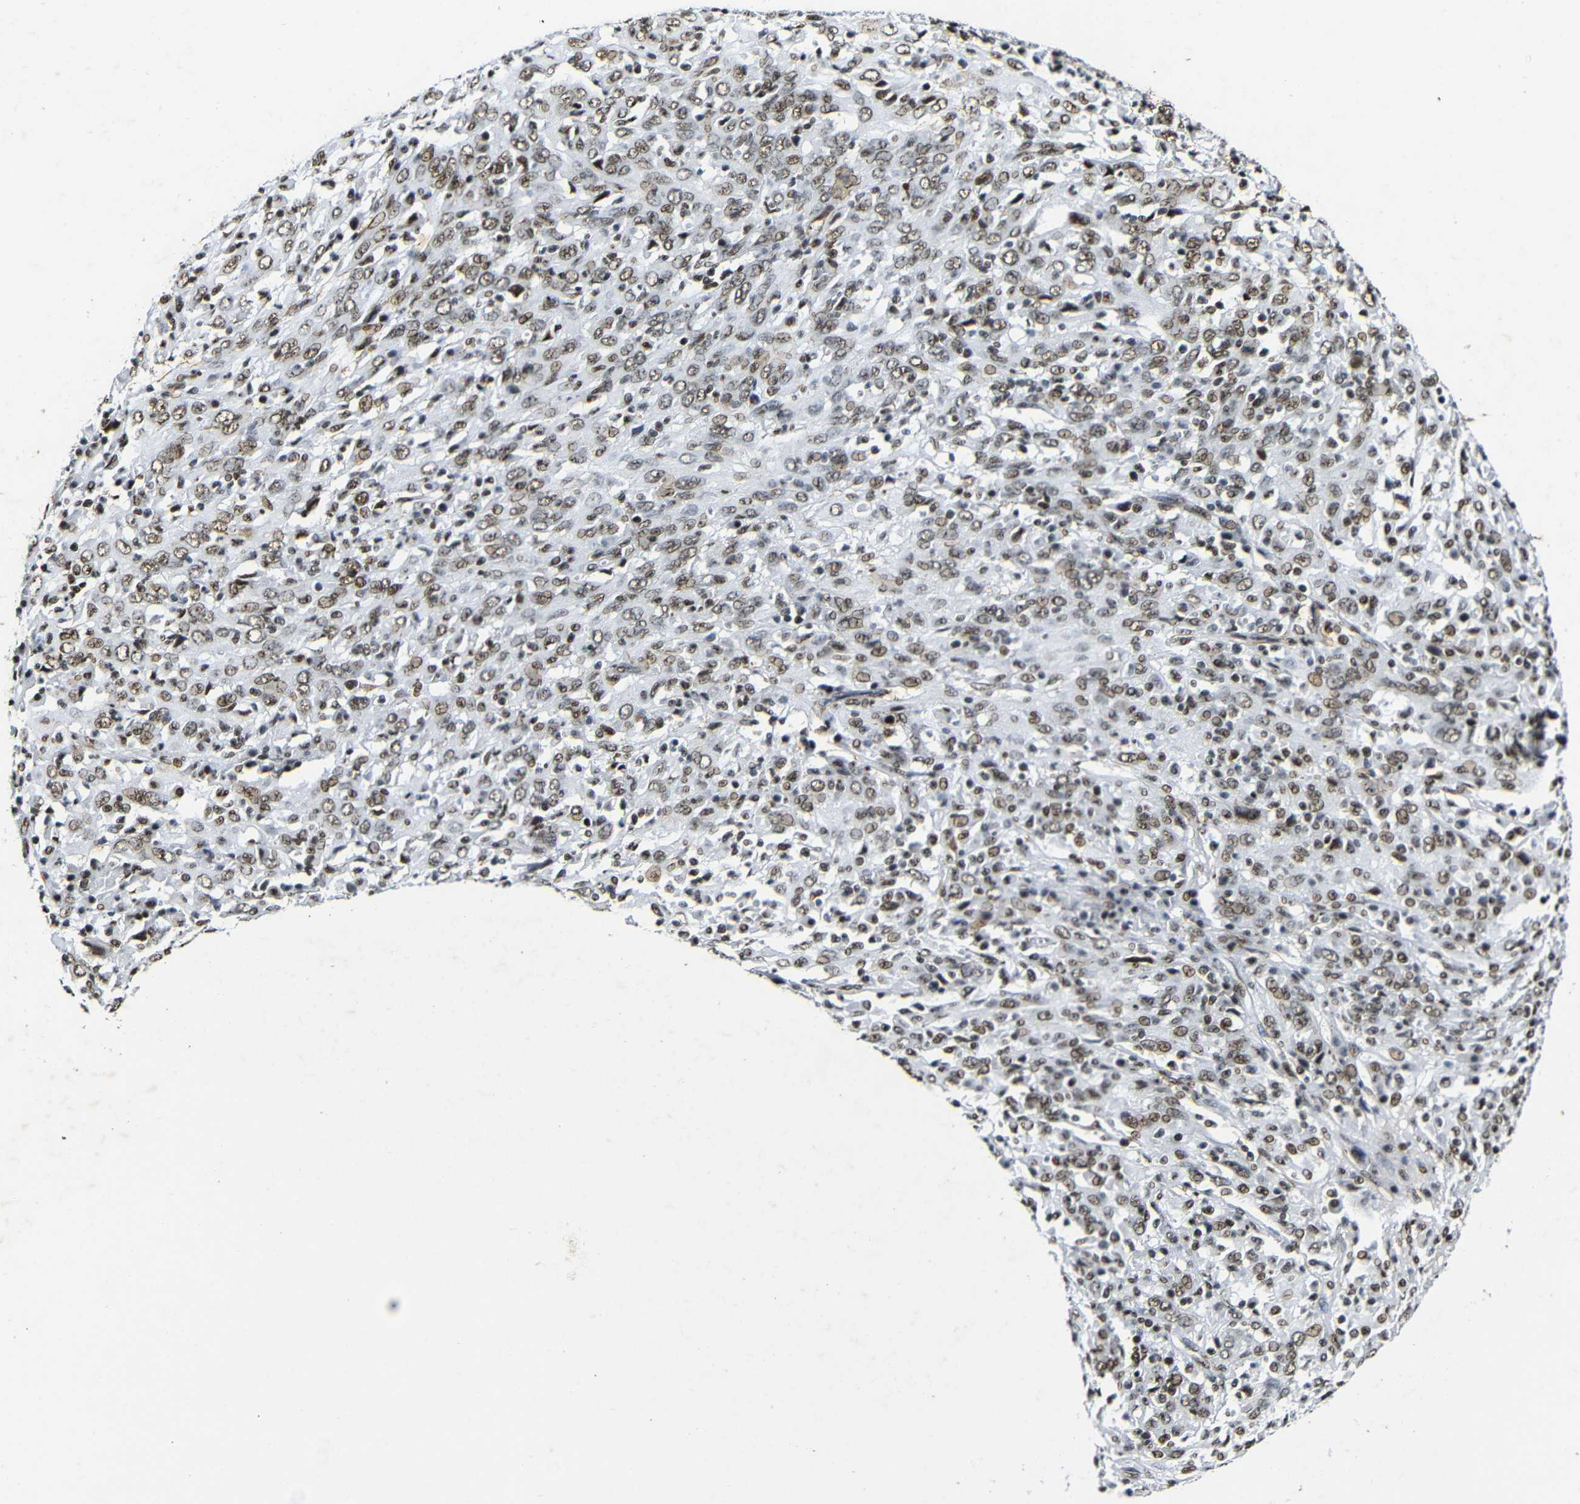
{"staining": {"intensity": "moderate", "quantity": ">75%", "location": "nuclear"}, "tissue": "cervical cancer", "cell_type": "Tumor cells", "image_type": "cancer", "snomed": [{"axis": "morphology", "description": "Squamous cell carcinoma, NOS"}, {"axis": "topography", "description": "Cervix"}], "caption": "High-magnification brightfield microscopy of cervical cancer (squamous cell carcinoma) stained with DAB (brown) and counterstained with hematoxylin (blue). tumor cells exhibit moderate nuclear positivity is seen in approximately>75% of cells. The staining was performed using DAB (3,3'-diaminobenzidine) to visualize the protein expression in brown, while the nuclei were stained in blue with hematoxylin (Magnification: 20x).", "gene": "SRSF1", "patient": {"sex": "female", "age": 46}}